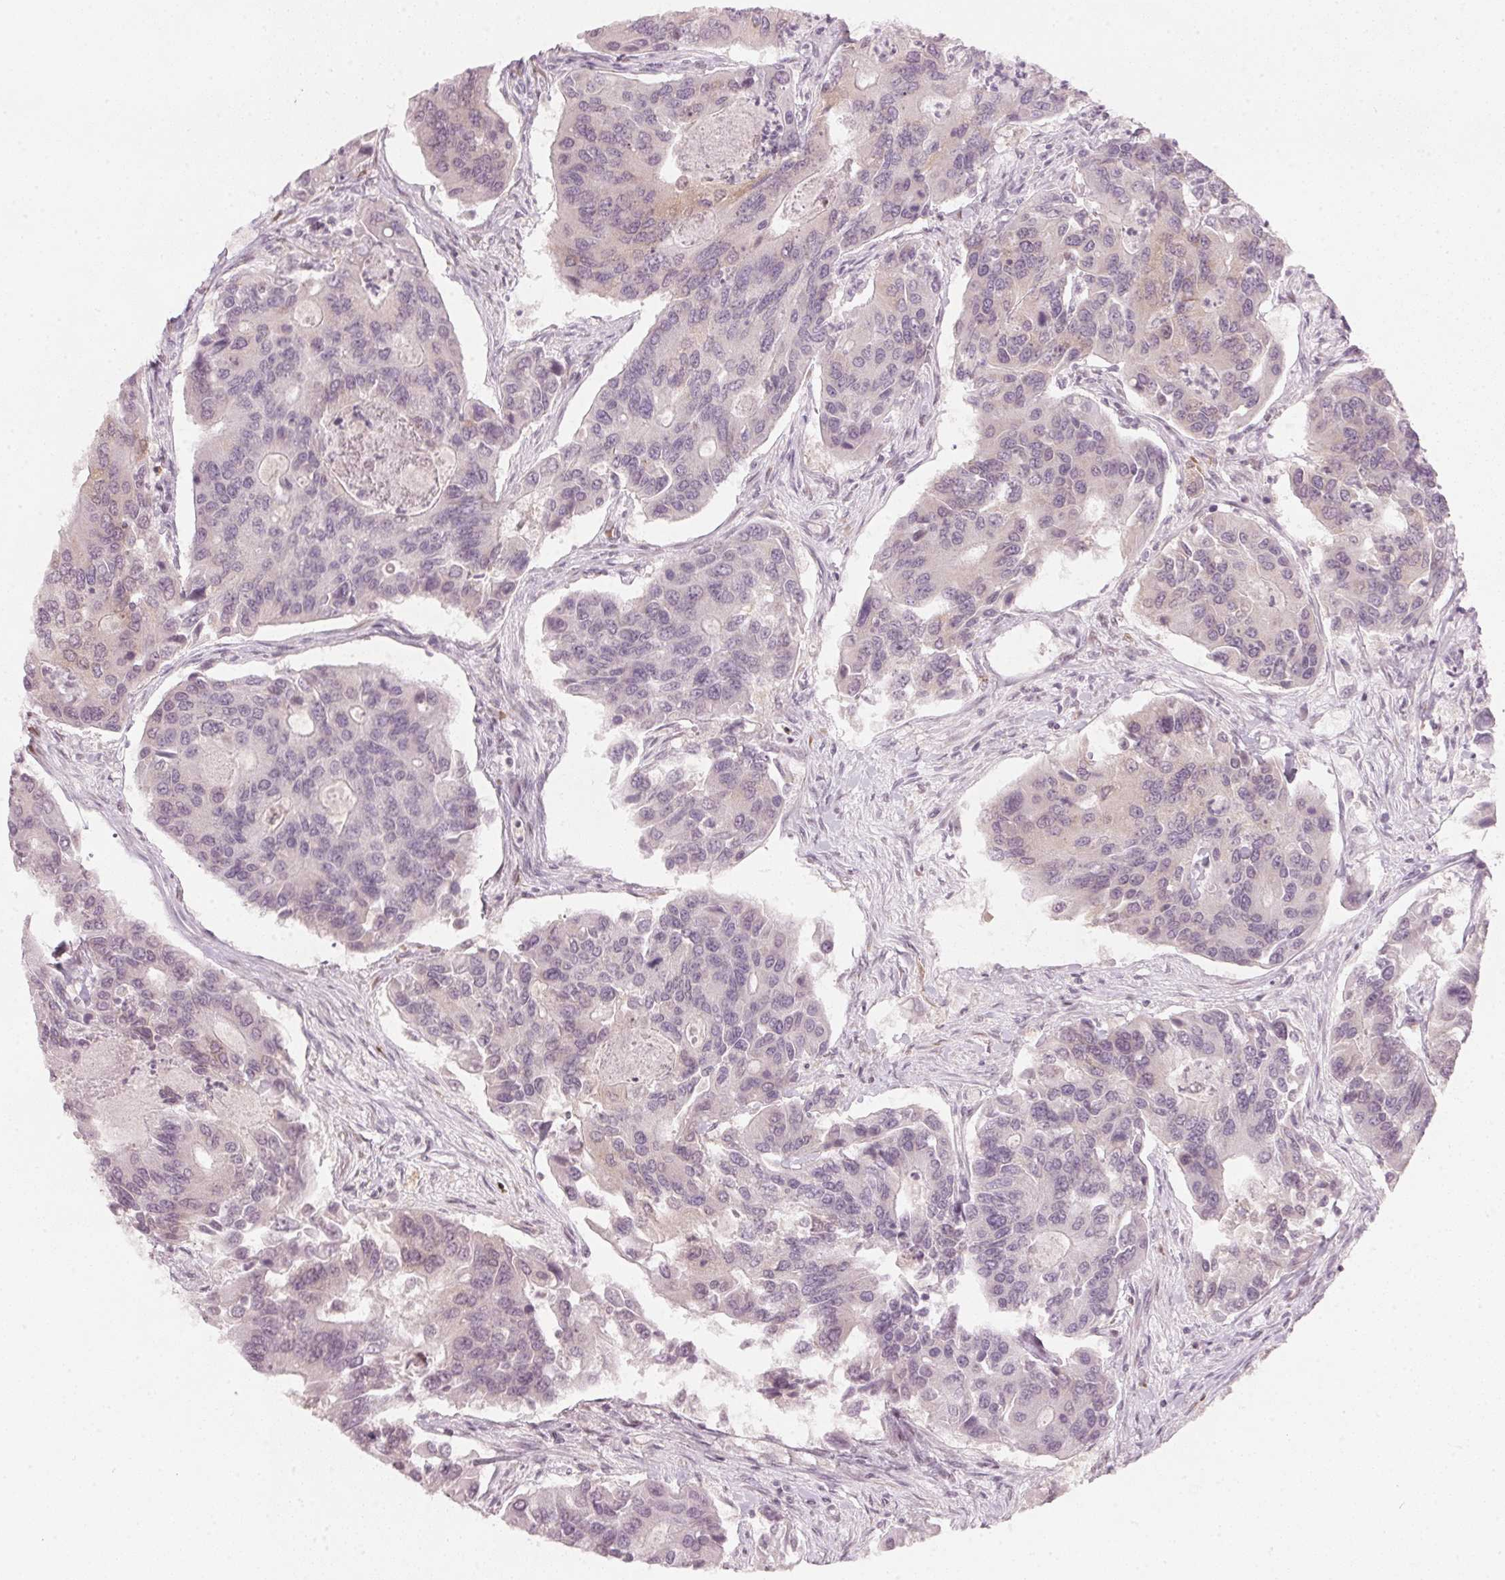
{"staining": {"intensity": "negative", "quantity": "none", "location": "none"}, "tissue": "colorectal cancer", "cell_type": "Tumor cells", "image_type": "cancer", "snomed": [{"axis": "morphology", "description": "Adenocarcinoma, NOS"}, {"axis": "topography", "description": "Colon"}], "caption": "Immunohistochemistry micrograph of neoplastic tissue: adenocarcinoma (colorectal) stained with DAB (3,3'-diaminobenzidine) exhibits no significant protein positivity in tumor cells.", "gene": "SFRP4", "patient": {"sex": "female", "age": 67}}